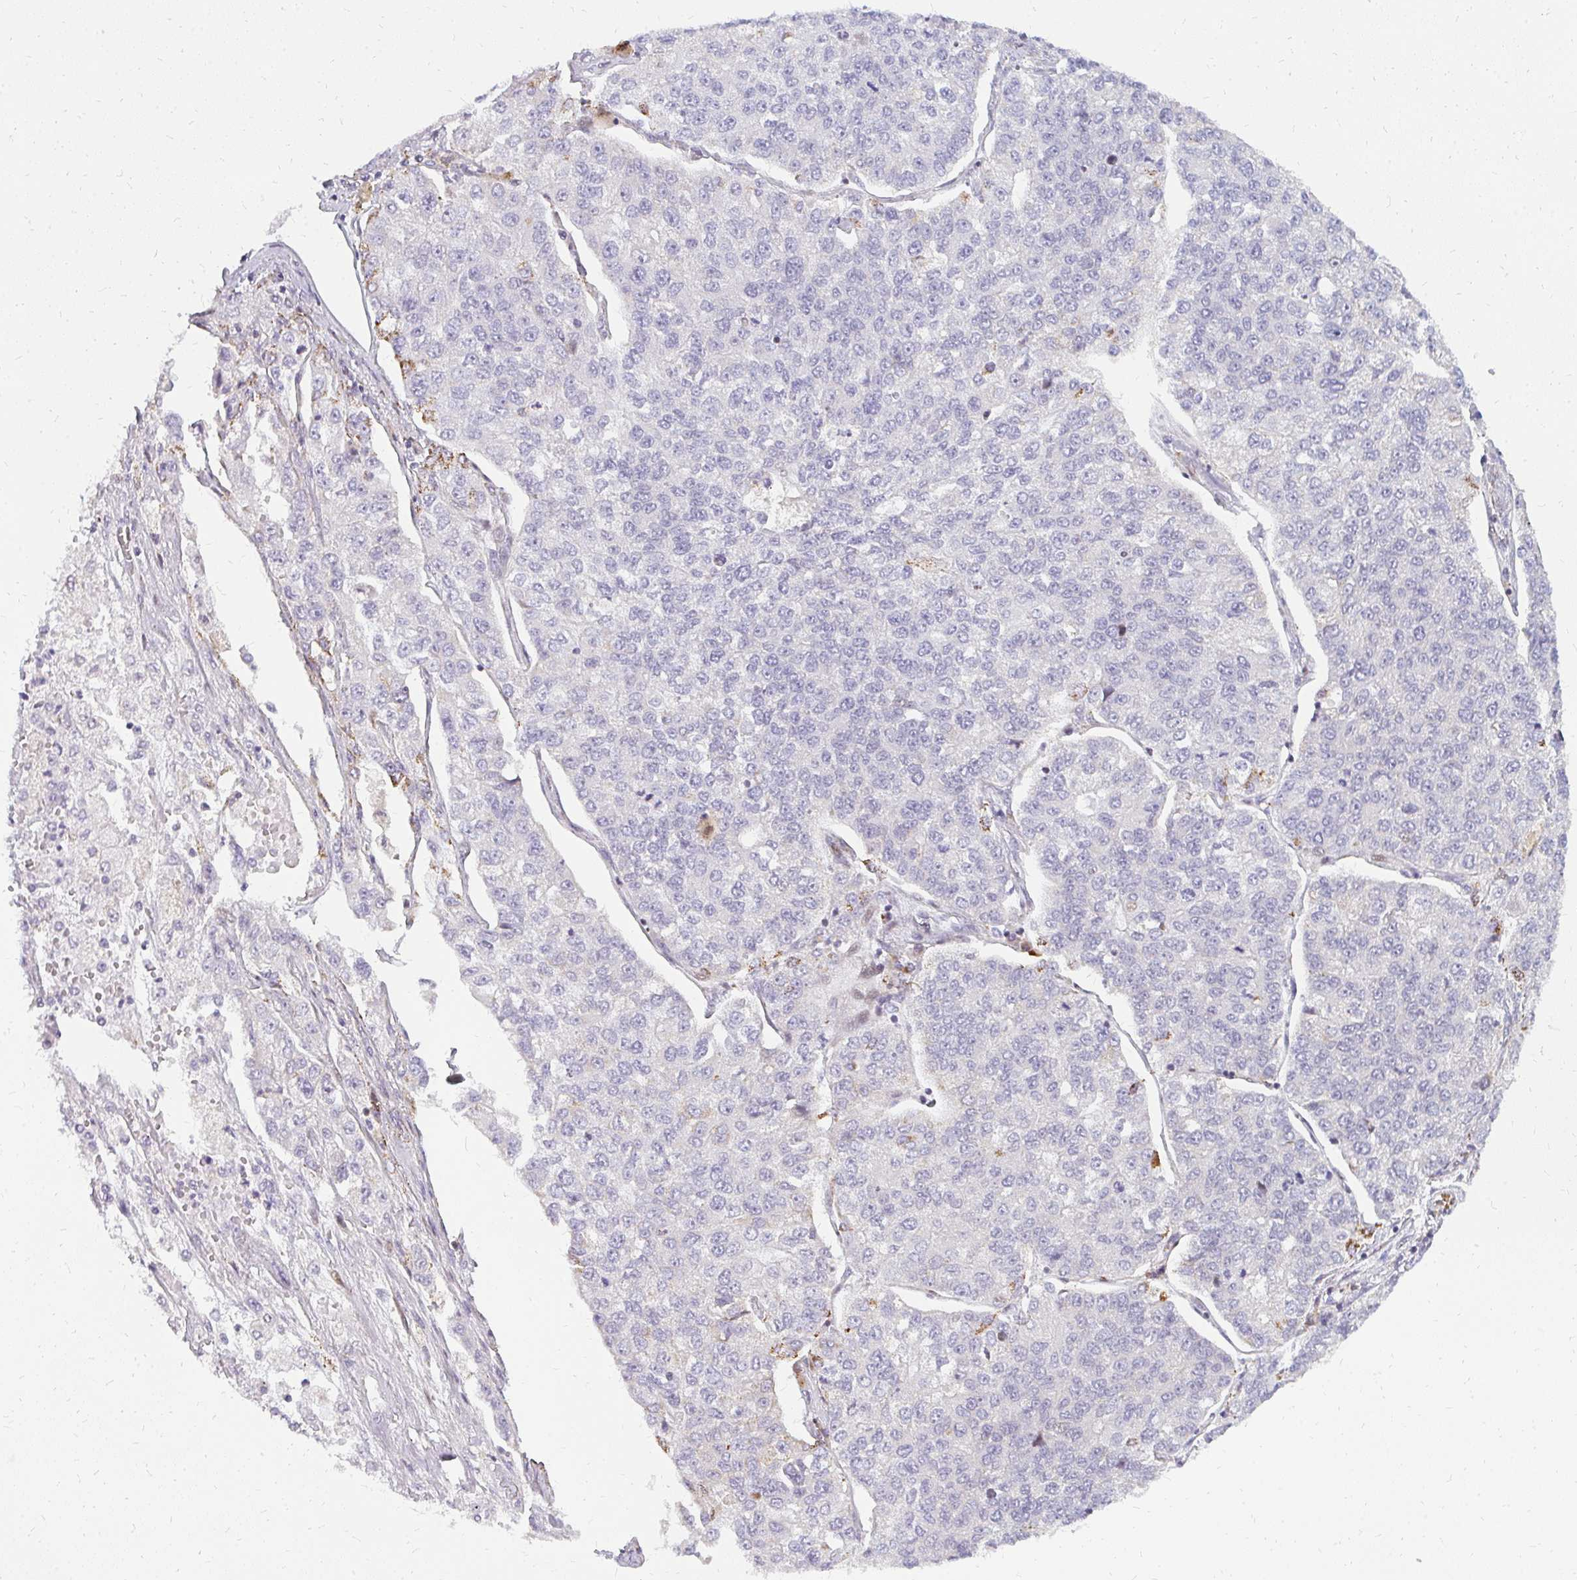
{"staining": {"intensity": "negative", "quantity": "none", "location": "none"}, "tissue": "lung cancer", "cell_type": "Tumor cells", "image_type": "cancer", "snomed": [{"axis": "morphology", "description": "Adenocarcinoma, NOS"}, {"axis": "topography", "description": "Lung"}], "caption": "IHC micrograph of human lung cancer stained for a protein (brown), which demonstrates no positivity in tumor cells.", "gene": "PLA2G5", "patient": {"sex": "male", "age": 49}}